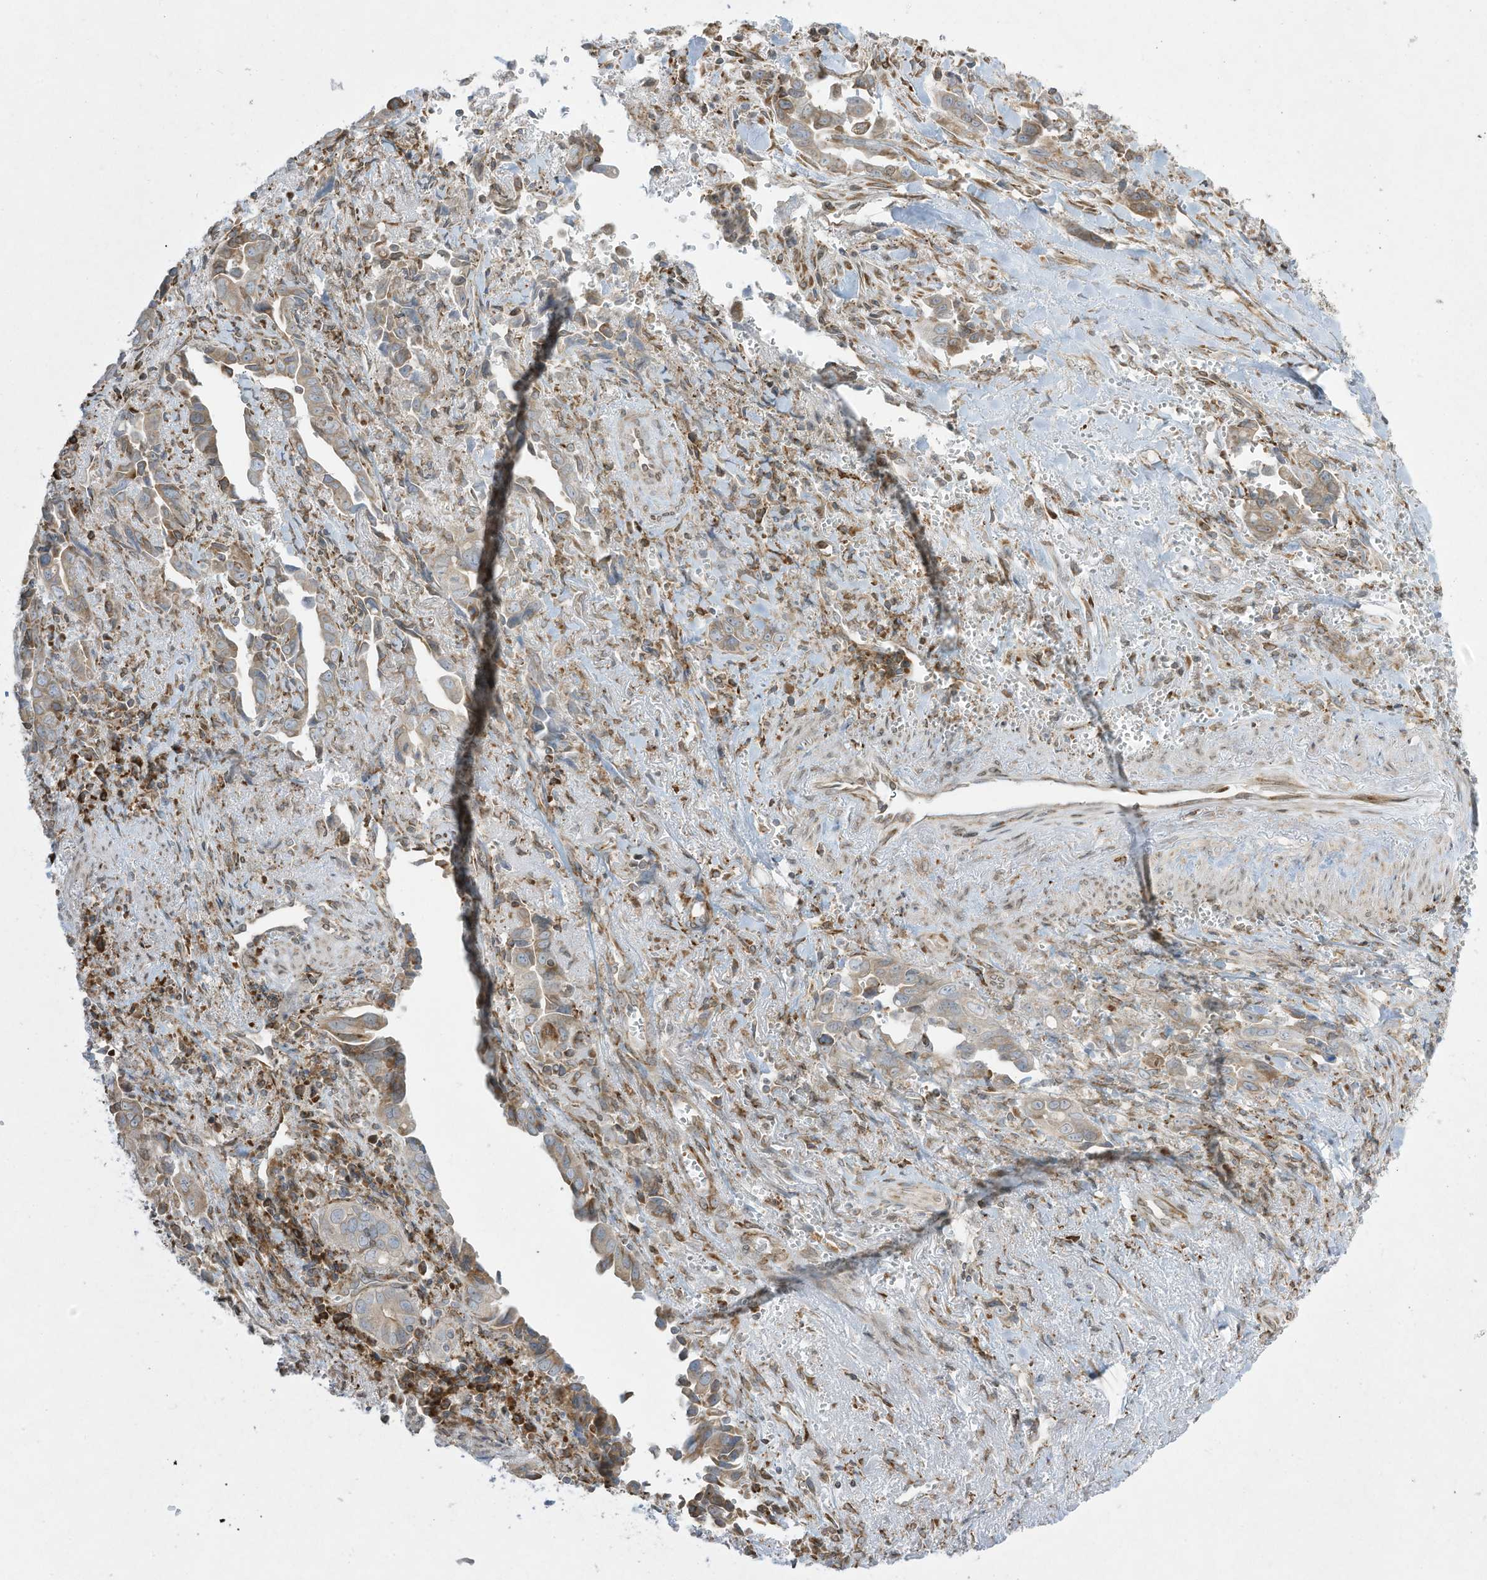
{"staining": {"intensity": "weak", "quantity": "<25%", "location": "cytoplasmic/membranous"}, "tissue": "liver cancer", "cell_type": "Tumor cells", "image_type": "cancer", "snomed": [{"axis": "morphology", "description": "Cholangiocarcinoma"}, {"axis": "topography", "description": "Liver"}], "caption": "Cholangiocarcinoma (liver) was stained to show a protein in brown. There is no significant positivity in tumor cells.", "gene": "PTK6", "patient": {"sex": "female", "age": 79}}